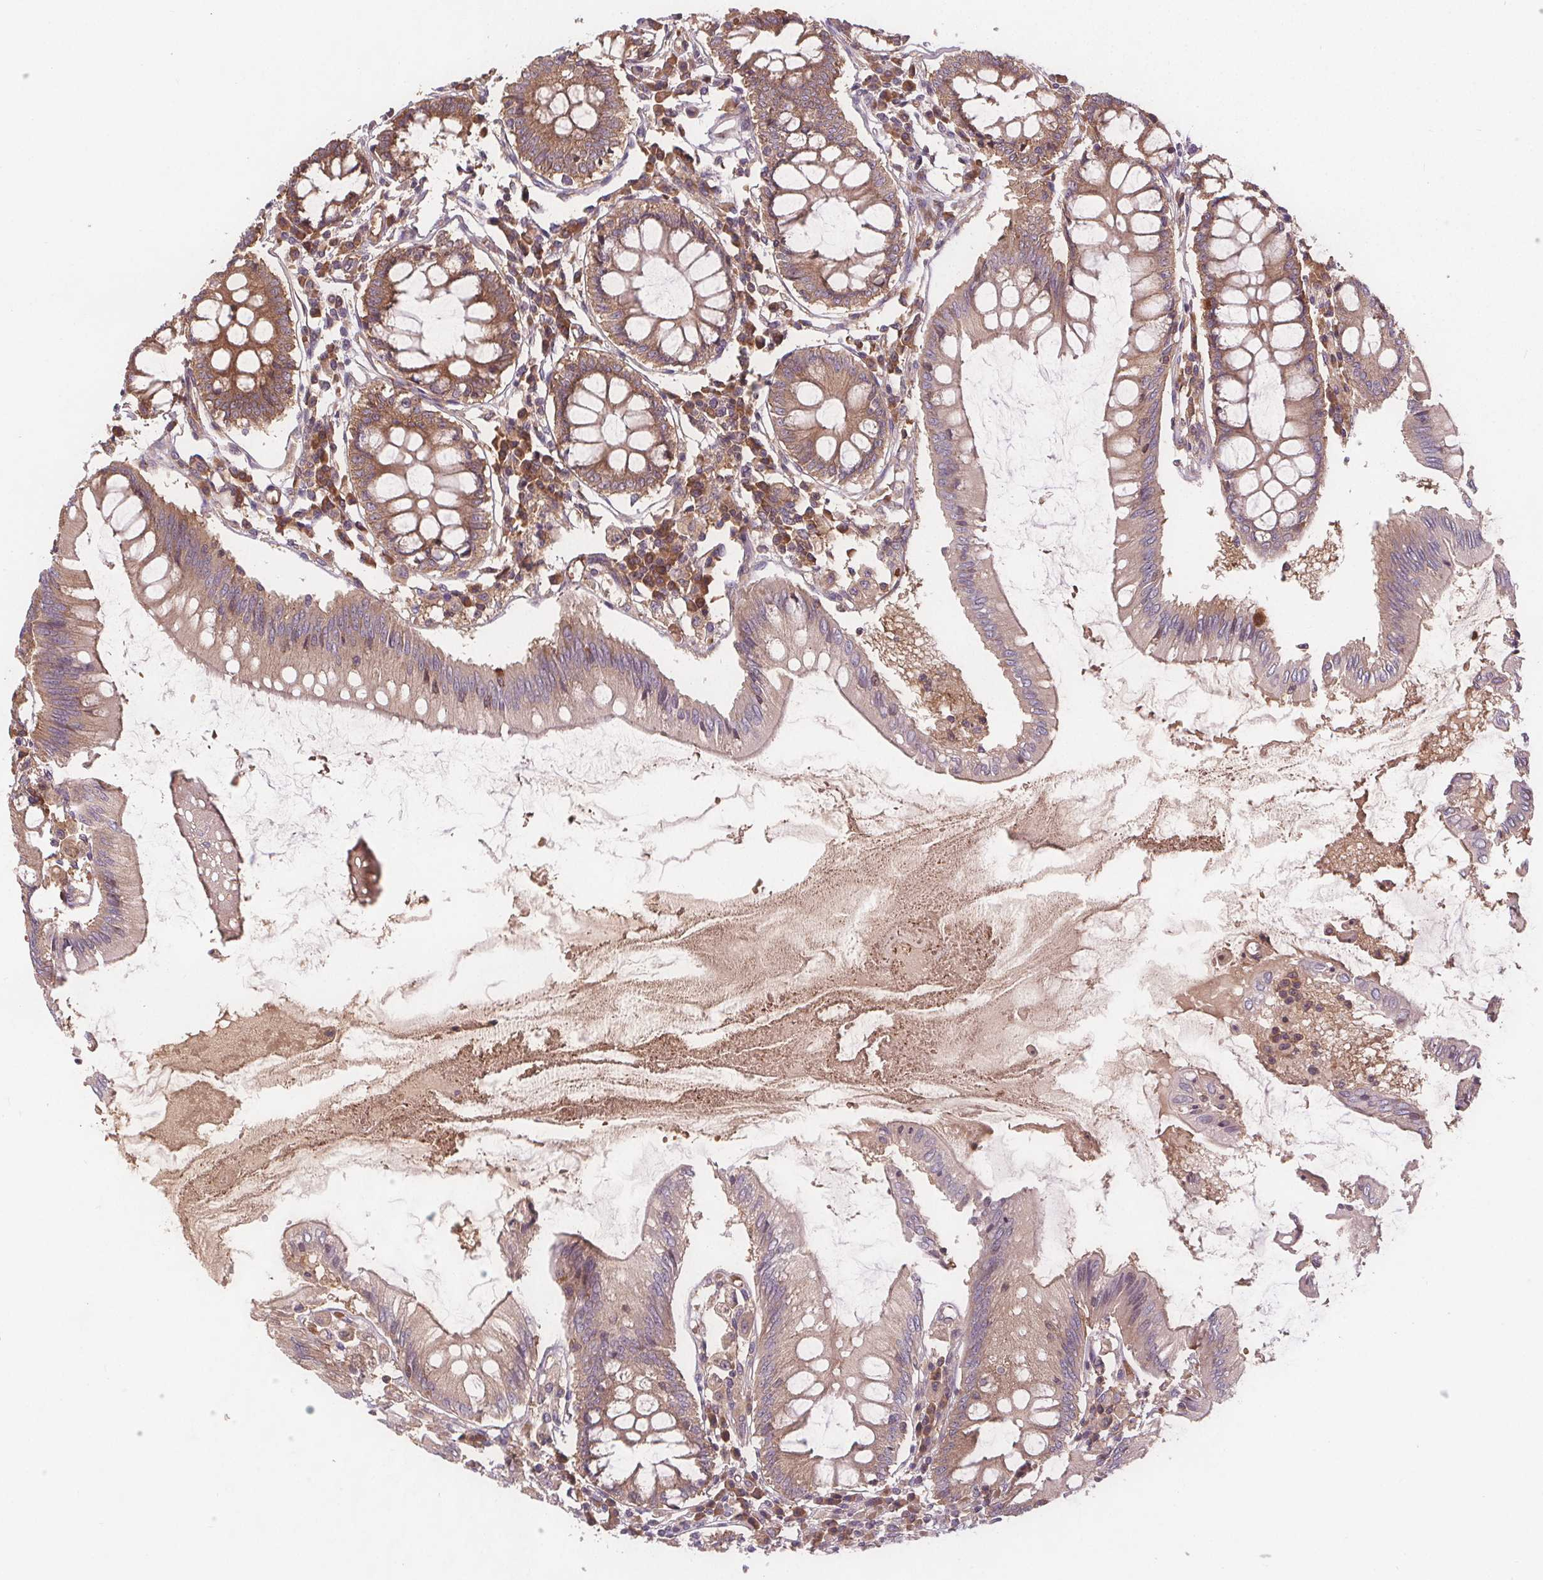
{"staining": {"intensity": "weak", "quantity": ">75%", "location": "cytoplasmic/membranous"}, "tissue": "colon", "cell_type": "Endothelial cells", "image_type": "normal", "snomed": [{"axis": "morphology", "description": "Normal tissue, NOS"}, {"axis": "morphology", "description": "Adenocarcinoma, NOS"}, {"axis": "topography", "description": "Colon"}], "caption": "High-magnification brightfield microscopy of normal colon stained with DAB (brown) and counterstained with hematoxylin (blue). endothelial cells exhibit weak cytoplasmic/membranous expression is present in approximately>75% of cells.", "gene": "EIF3D", "patient": {"sex": "male", "age": 83}}